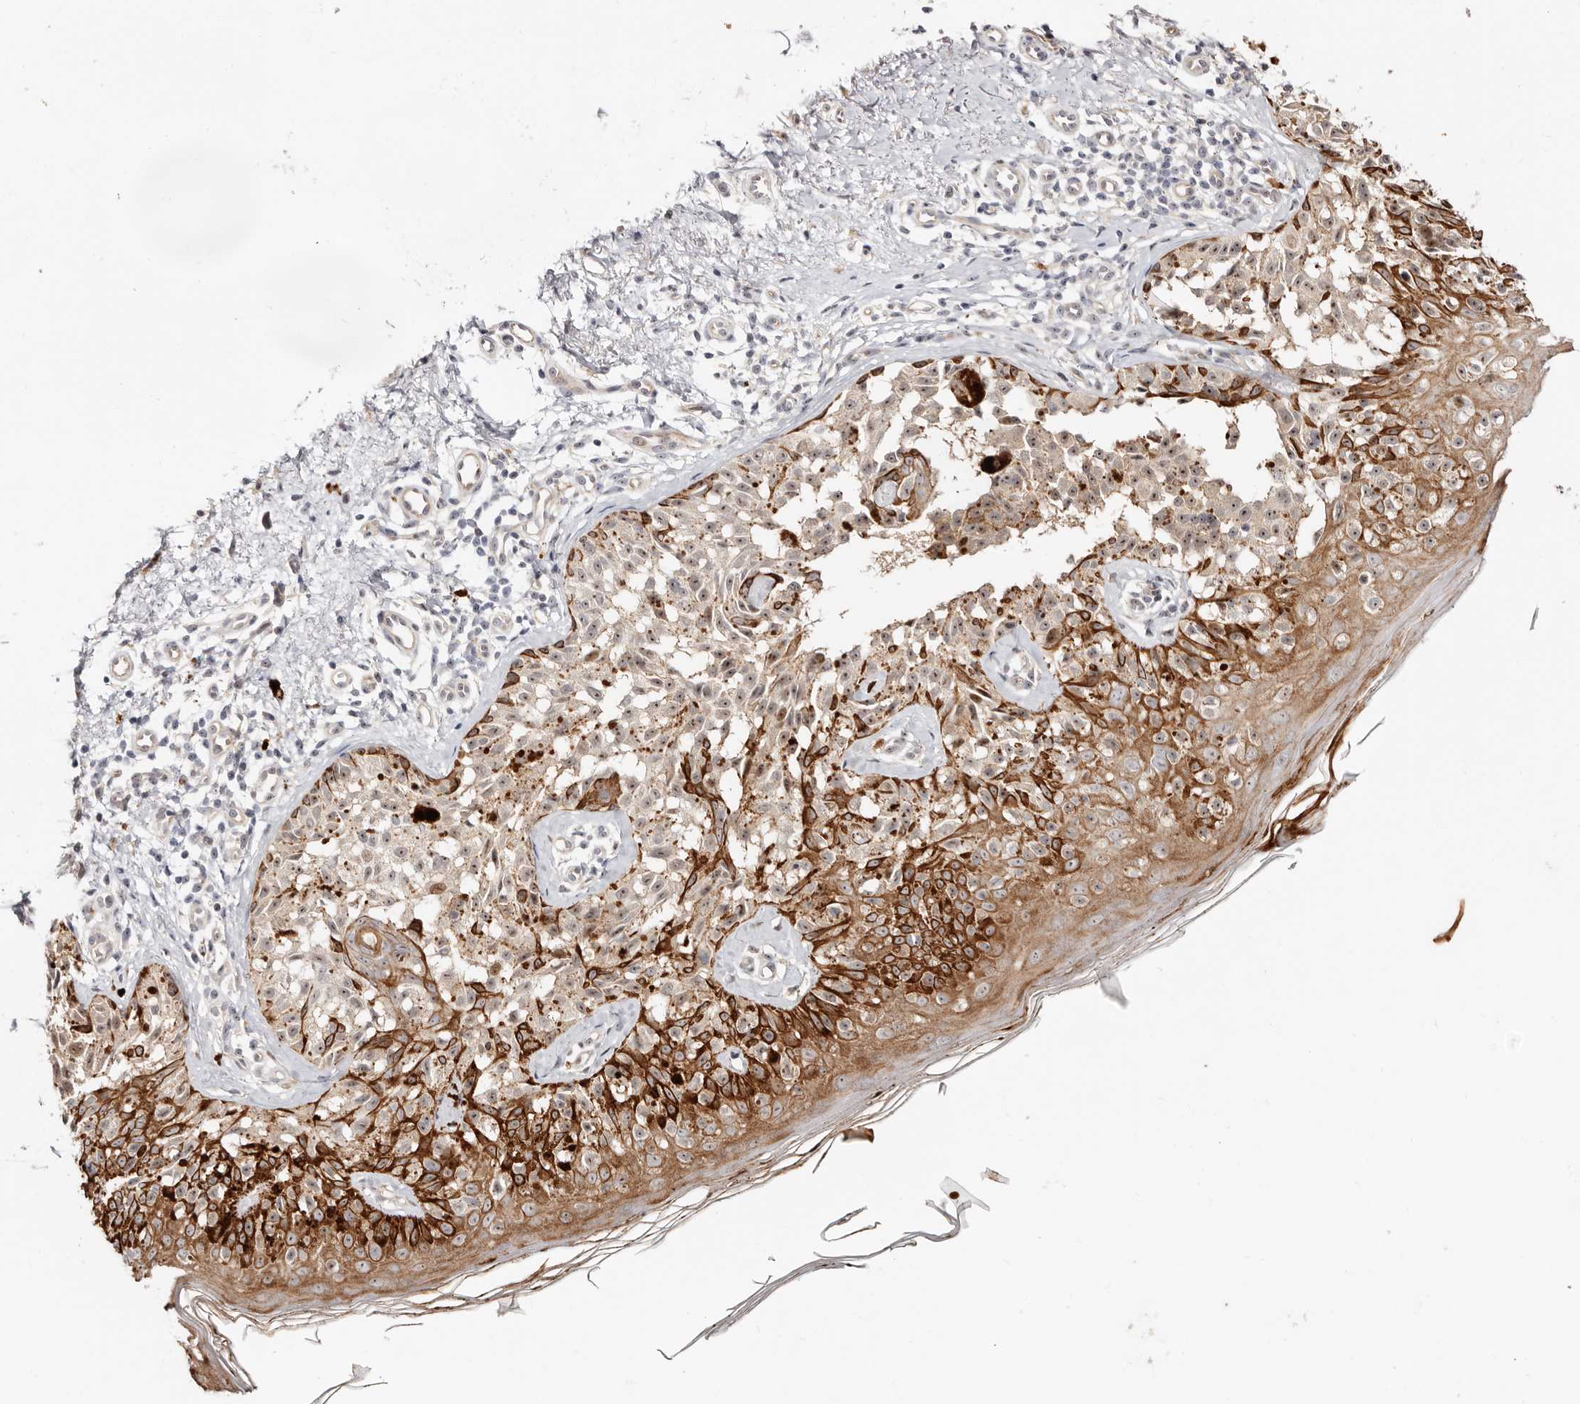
{"staining": {"intensity": "weak", "quantity": "25%-75%", "location": "cytoplasmic/membranous,nuclear"}, "tissue": "melanoma", "cell_type": "Tumor cells", "image_type": "cancer", "snomed": [{"axis": "morphology", "description": "Malignant melanoma, NOS"}, {"axis": "topography", "description": "Skin"}], "caption": "Tumor cells exhibit weak cytoplasmic/membranous and nuclear positivity in approximately 25%-75% of cells in melanoma.", "gene": "ODF2L", "patient": {"sex": "female", "age": 50}}